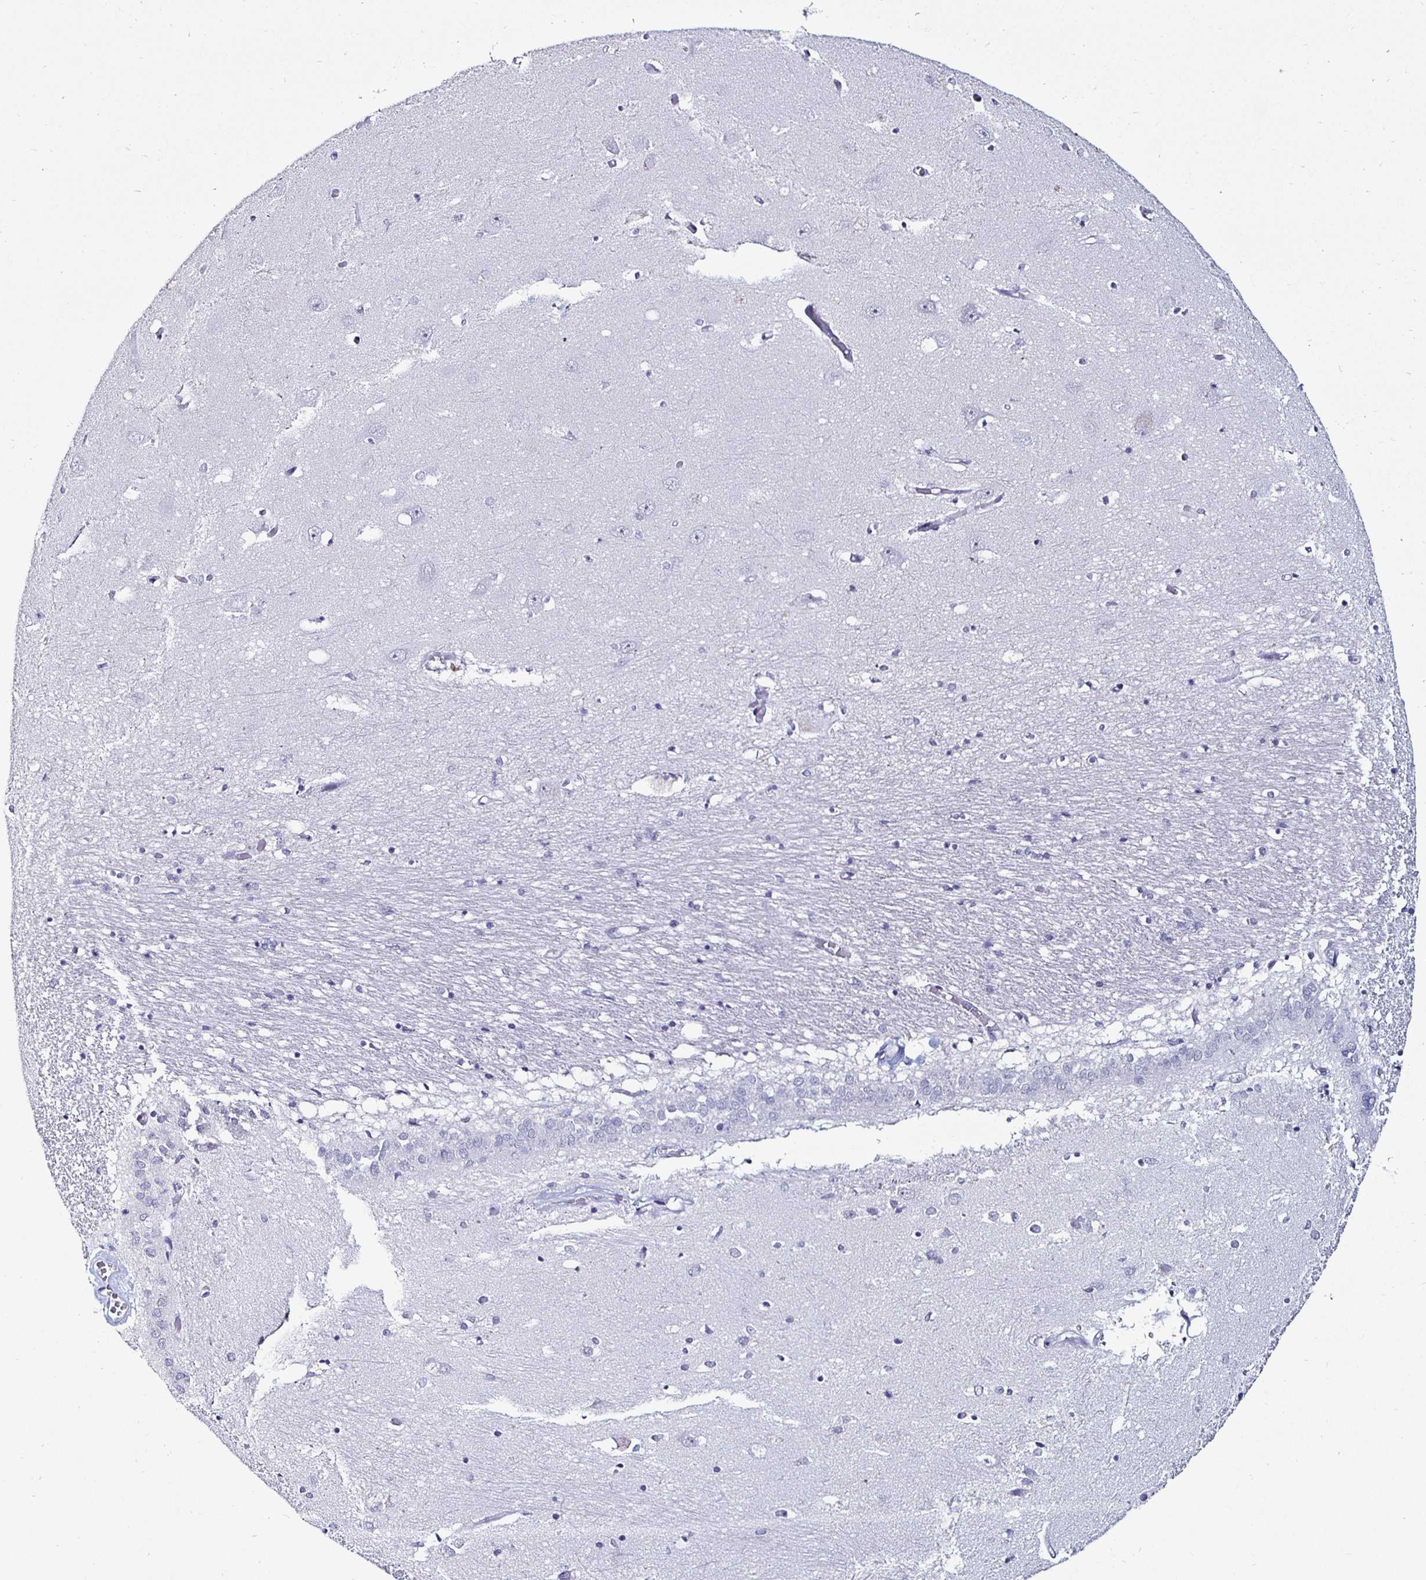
{"staining": {"intensity": "negative", "quantity": "none", "location": "none"}, "tissue": "caudate", "cell_type": "Glial cells", "image_type": "normal", "snomed": [{"axis": "morphology", "description": "Normal tissue, NOS"}, {"axis": "topography", "description": "Lateral ventricle wall"}, {"axis": "topography", "description": "Hippocampus"}], "caption": "Caudate was stained to show a protein in brown. There is no significant expression in glial cells. (Immunohistochemistry (ihc), brightfield microscopy, high magnification).", "gene": "DDX39B", "patient": {"sex": "female", "age": 63}}